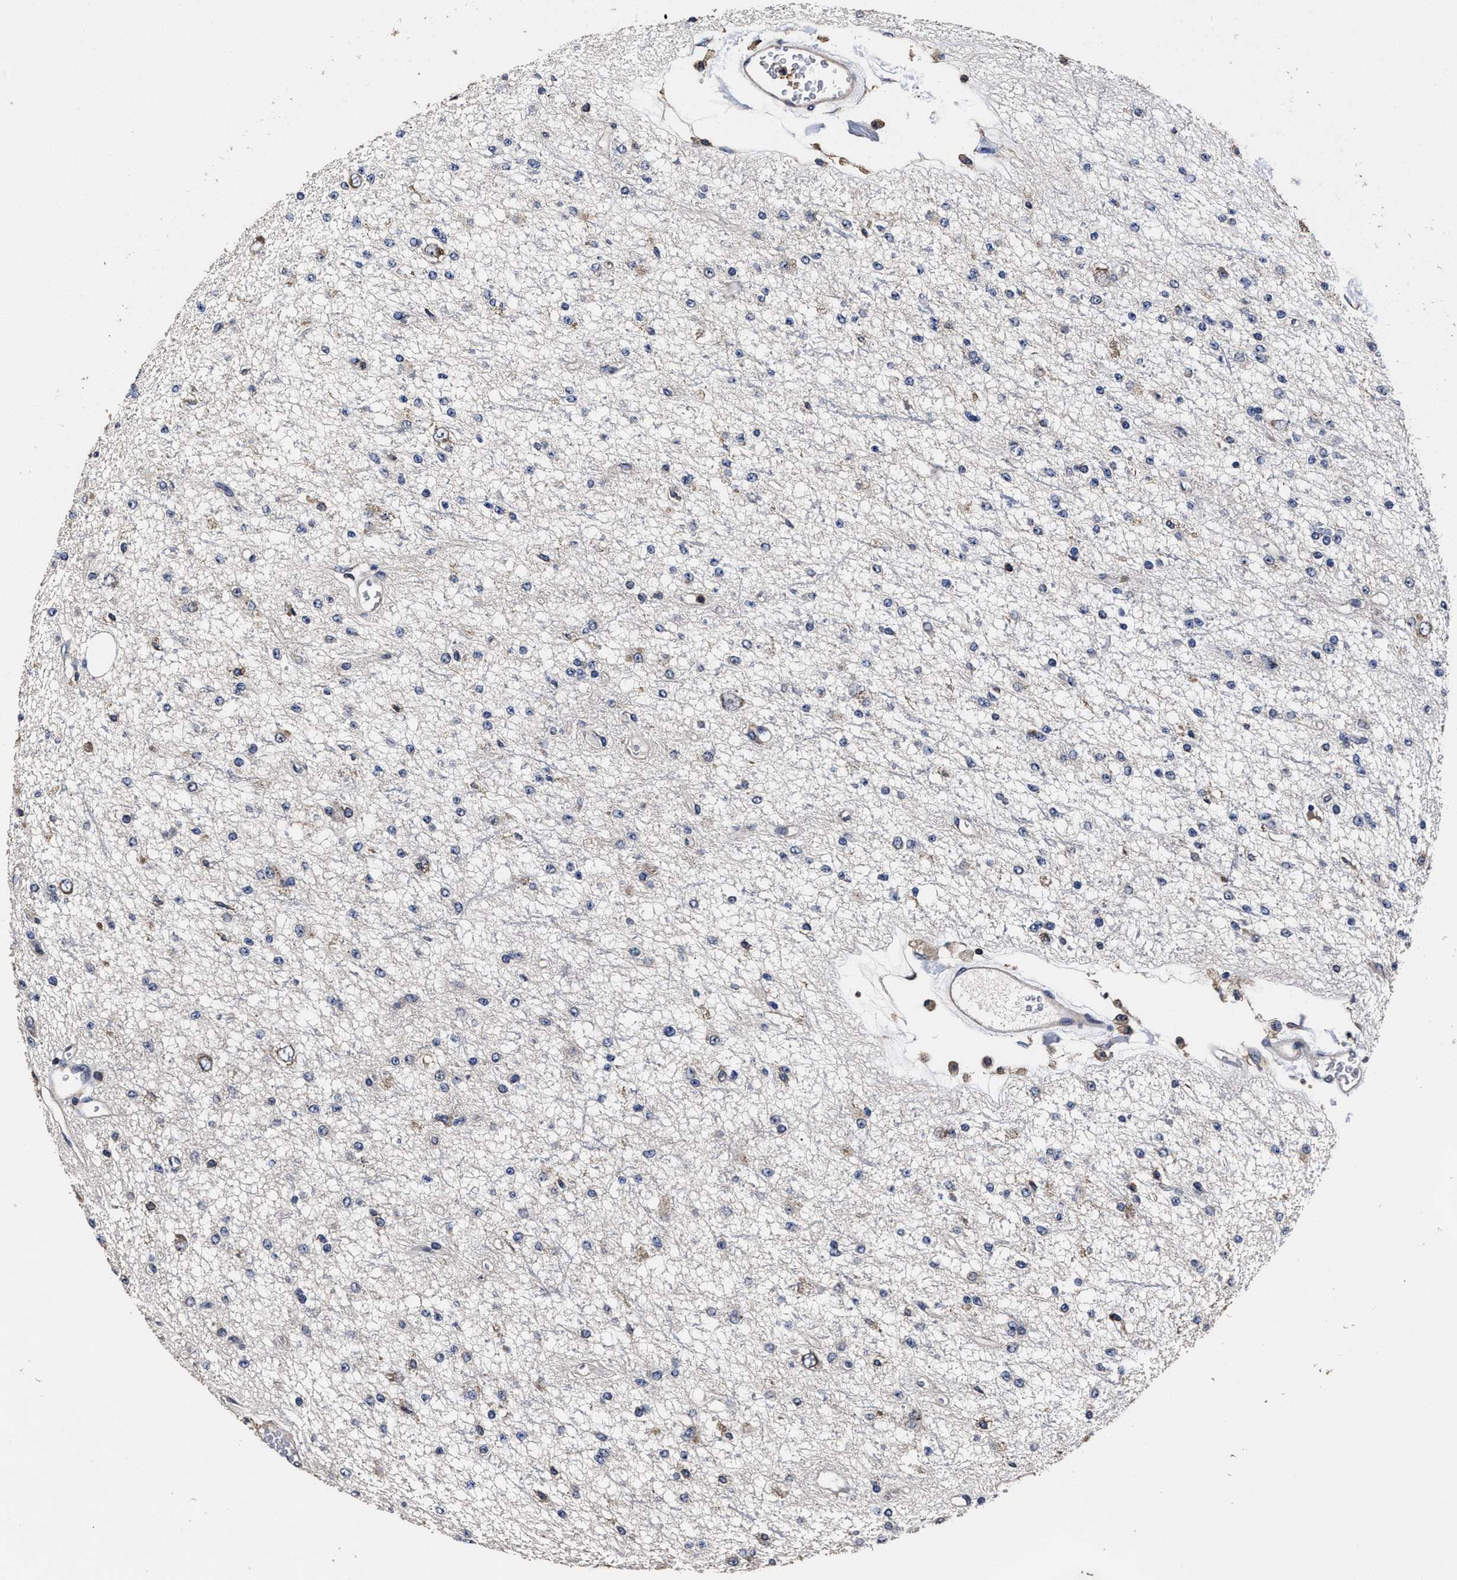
{"staining": {"intensity": "negative", "quantity": "none", "location": "none"}, "tissue": "glioma", "cell_type": "Tumor cells", "image_type": "cancer", "snomed": [{"axis": "morphology", "description": "Glioma, malignant, Low grade"}, {"axis": "topography", "description": "Brain"}], "caption": "Tumor cells show no significant positivity in glioma.", "gene": "AVEN", "patient": {"sex": "male", "age": 38}}